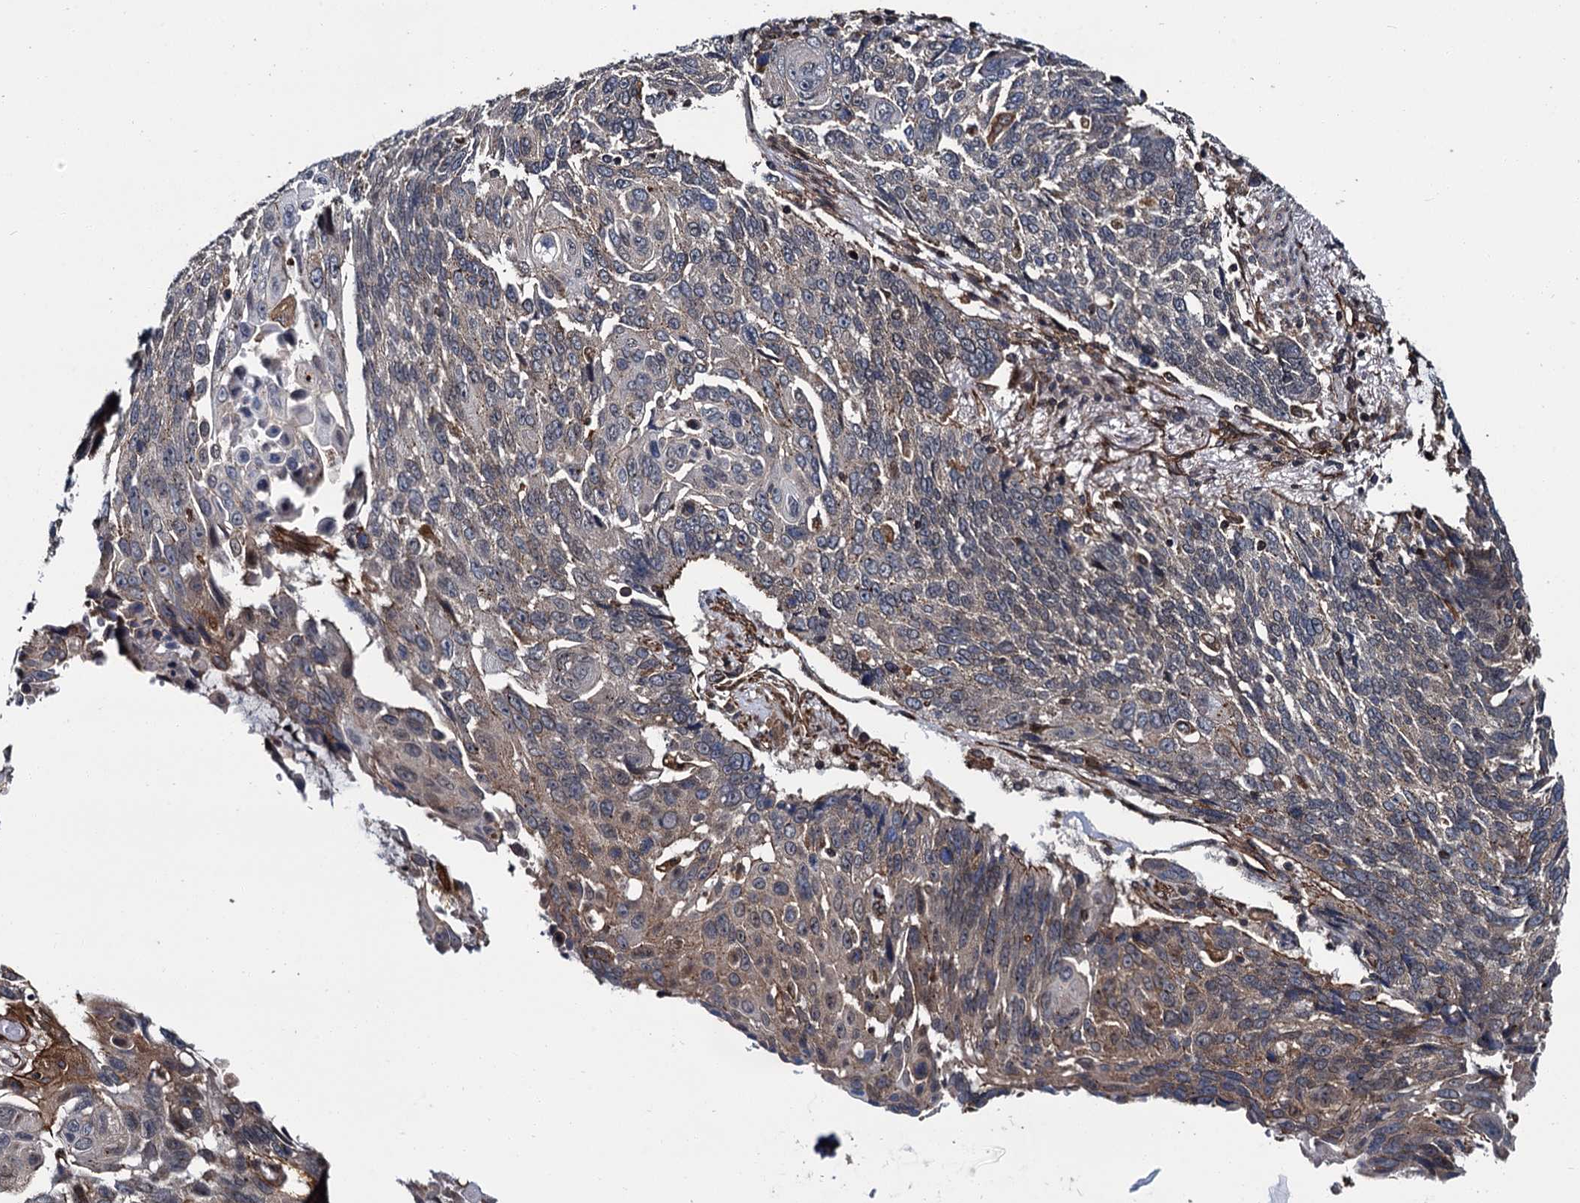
{"staining": {"intensity": "moderate", "quantity": "<25%", "location": "cytoplasmic/membranous"}, "tissue": "lung cancer", "cell_type": "Tumor cells", "image_type": "cancer", "snomed": [{"axis": "morphology", "description": "Squamous cell carcinoma, NOS"}, {"axis": "topography", "description": "Lung"}], "caption": "An image of human squamous cell carcinoma (lung) stained for a protein demonstrates moderate cytoplasmic/membranous brown staining in tumor cells.", "gene": "ZFYVE19", "patient": {"sex": "male", "age": 66}}